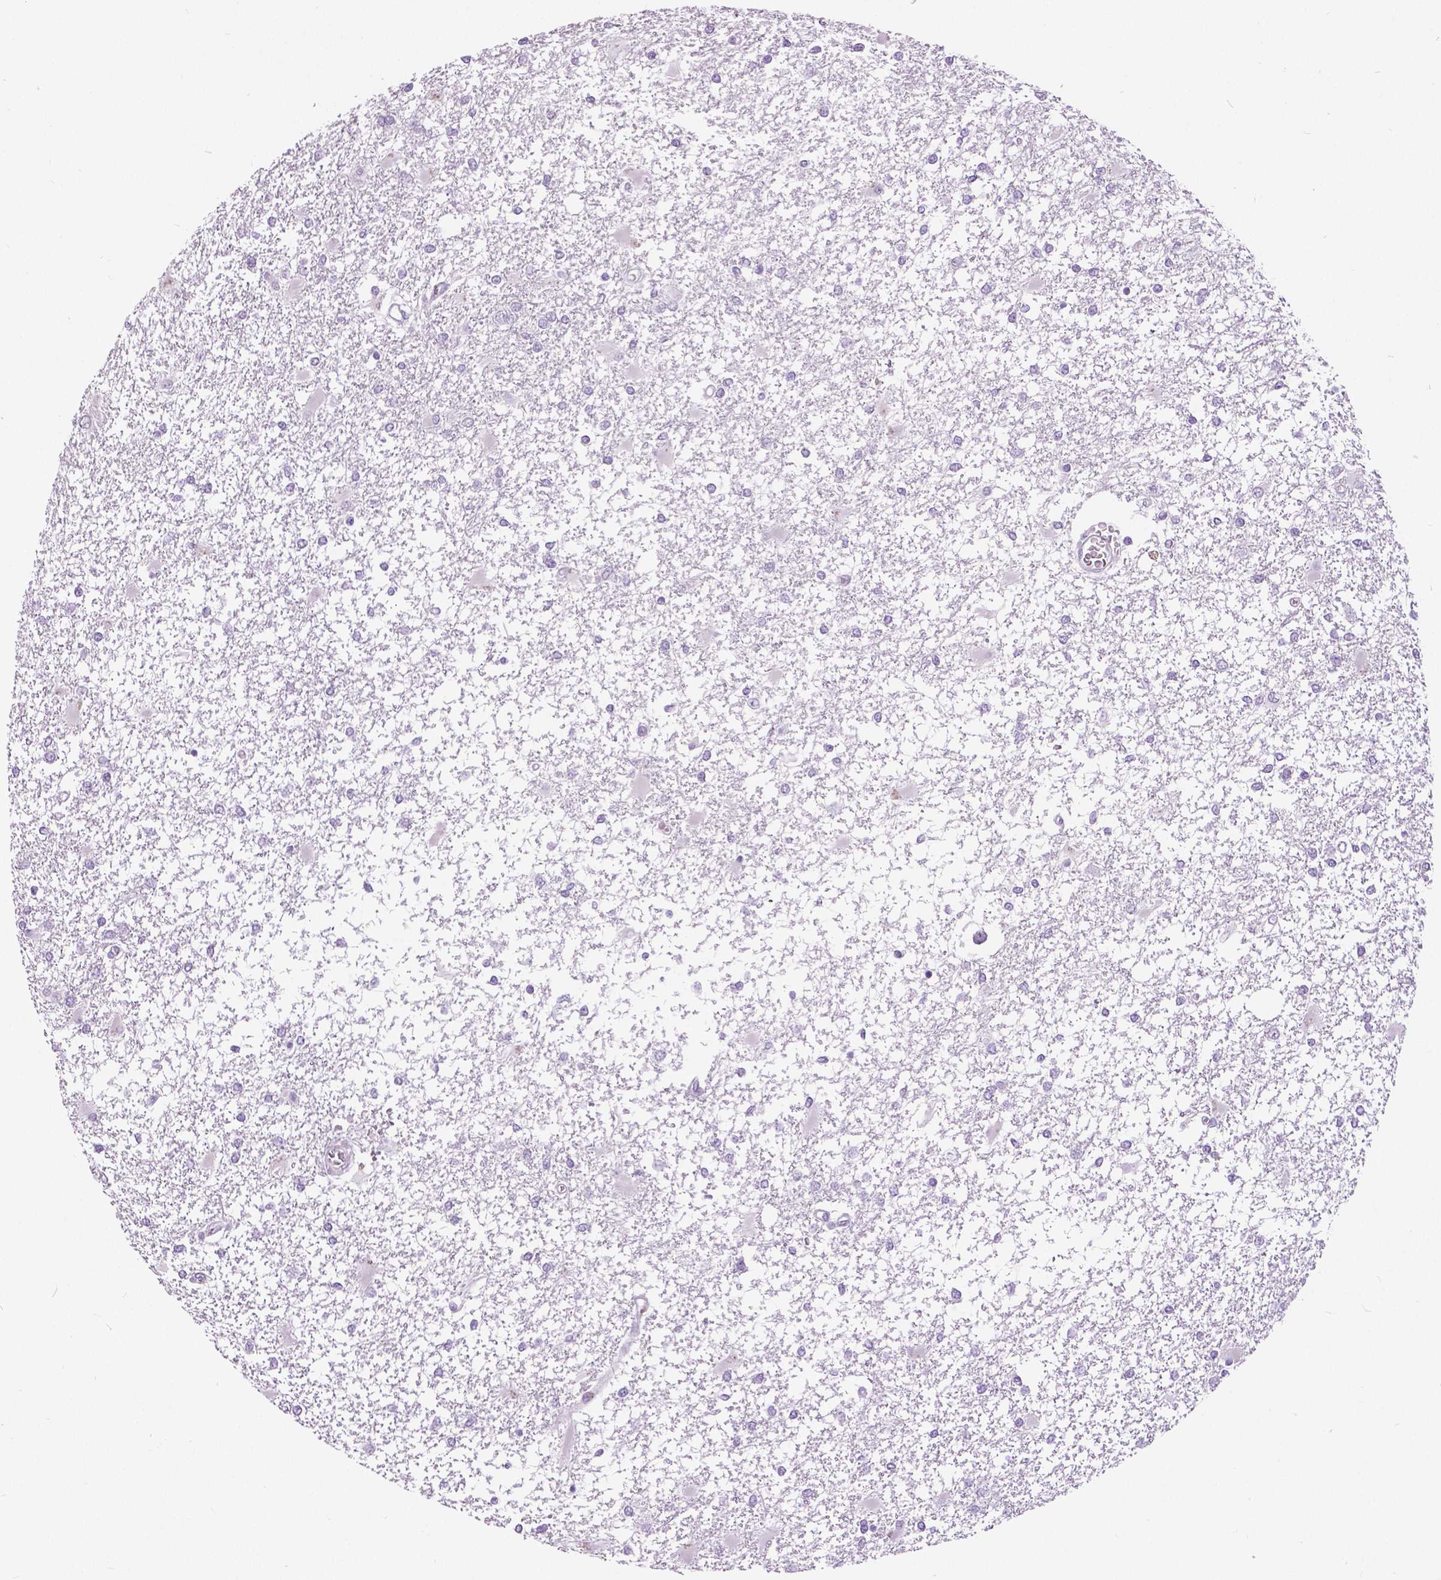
{"staining": {"intensity": "negative", "quantity": "none", "location": "none"}, "tissue": "glioma", "cell_type": "Tumor cells", "image_type": "cancer", "snomed": [{"axis": "morphology", "description": "Glioma, malignant, High grade"}, {"axis": "topography", "description": "Cerebral cortex"}], "caption": "This is a photomicrograph of immunohistochemistry staining of glioma, which shows no expression in tumor cells.", "gene": "MYOM1", "patient": {"sex": "male", "age": 79}}